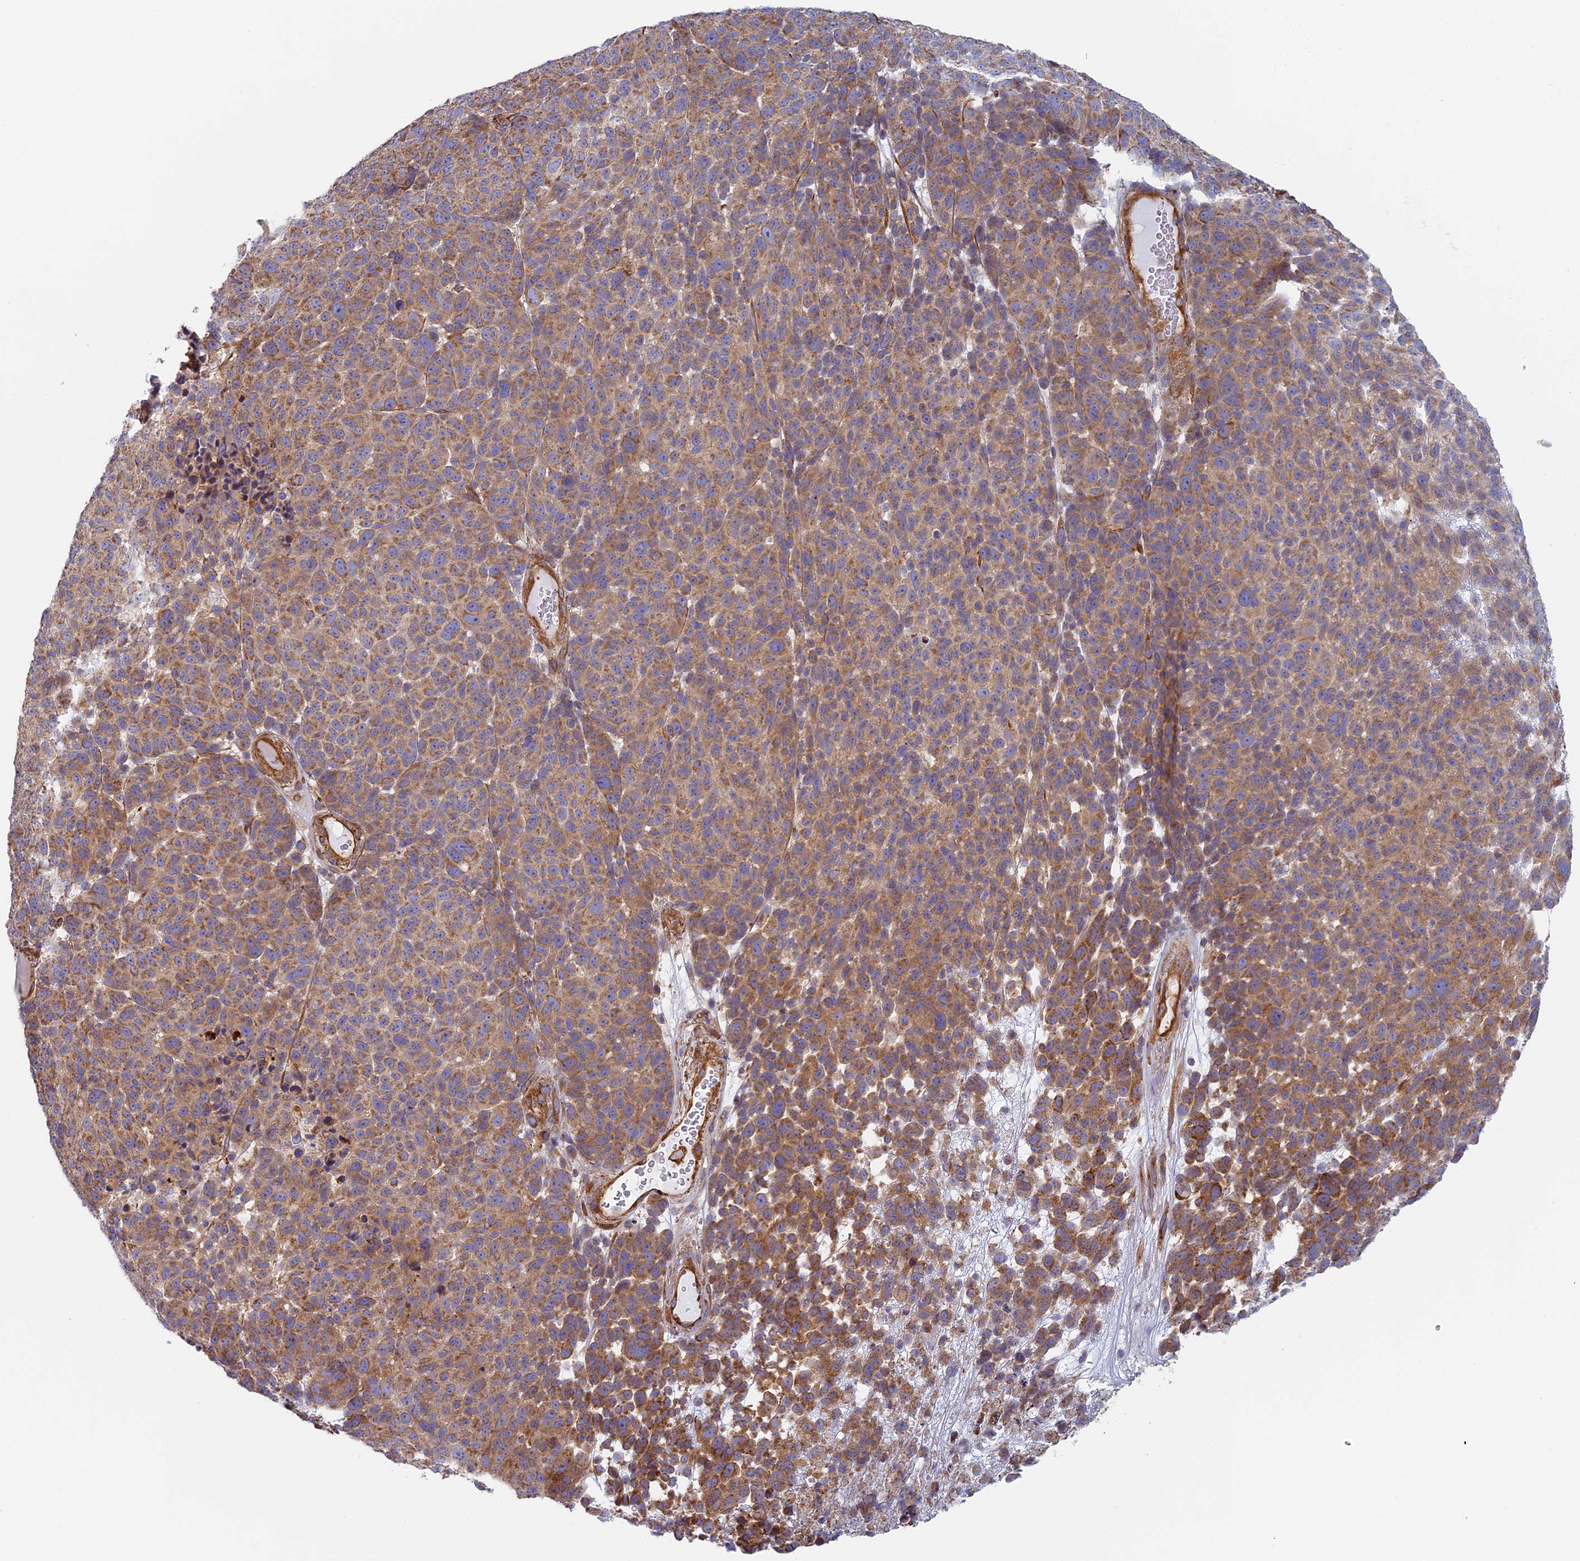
{"staining": {"intensity": "moderate", "quantity": "25%-75%", "location": "cytoplasmic/membranous"}, "tissue": "melanoma", "cell_type": "Tumor cells", "image_type": "cancer", "snomed": [{"axis": "morphology", "description": "Malignant melanoma, NOS"}, {"axis": "topography", "description": "Skin"}], "caption": "IHC of human malignant melanoma reveals medium levels of moderate cytoplasmic/membranous positivity in about 25%-75% of tumor cells.", "gene": "DDA1", "patient": {"sex": "male", "age": 49}}